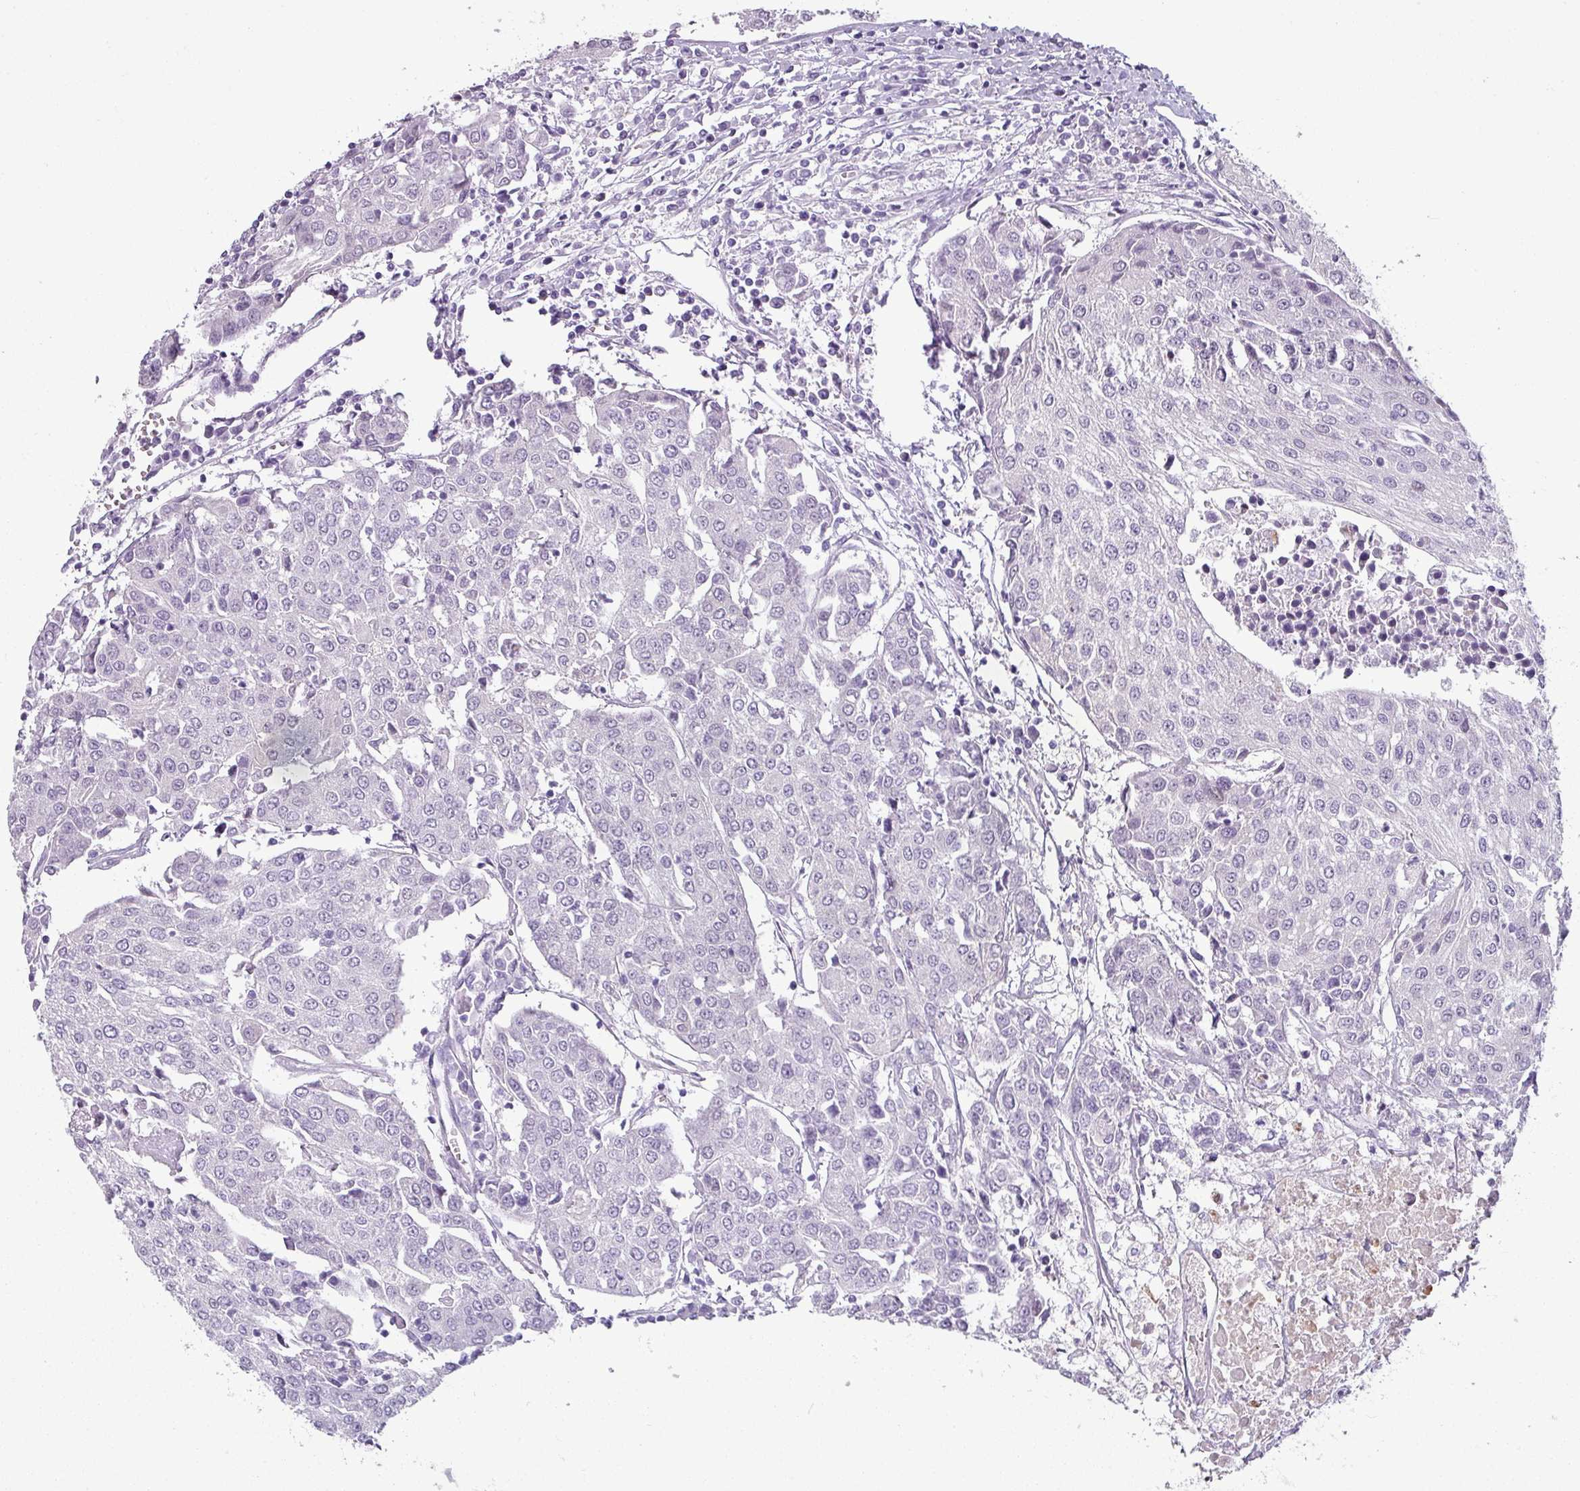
{"staining": {"intensity": "negative", "quantity": "none", "location": "none"}, "tissue": "urothelial cancer", "cell_type": "Tumor cells", "image_type": "cancer", "snomed": [{"axis": "morphology", "description": "Urothelial carcinoma, High grade"}, {"axis": "topography", "description": "Urinary bladder"}], "caption": "This is a histopathology image of IHC staining of high-grade urothelial carcinoma, which shows no positivity in tumor cells. (Brightfield microscopy of DAB (3,3'-diaminobenzidine) immunohistochemistry (IHC) at high magnification).", "gene": "TTLL12", "patient": {"sex": "female", "age": 85}}